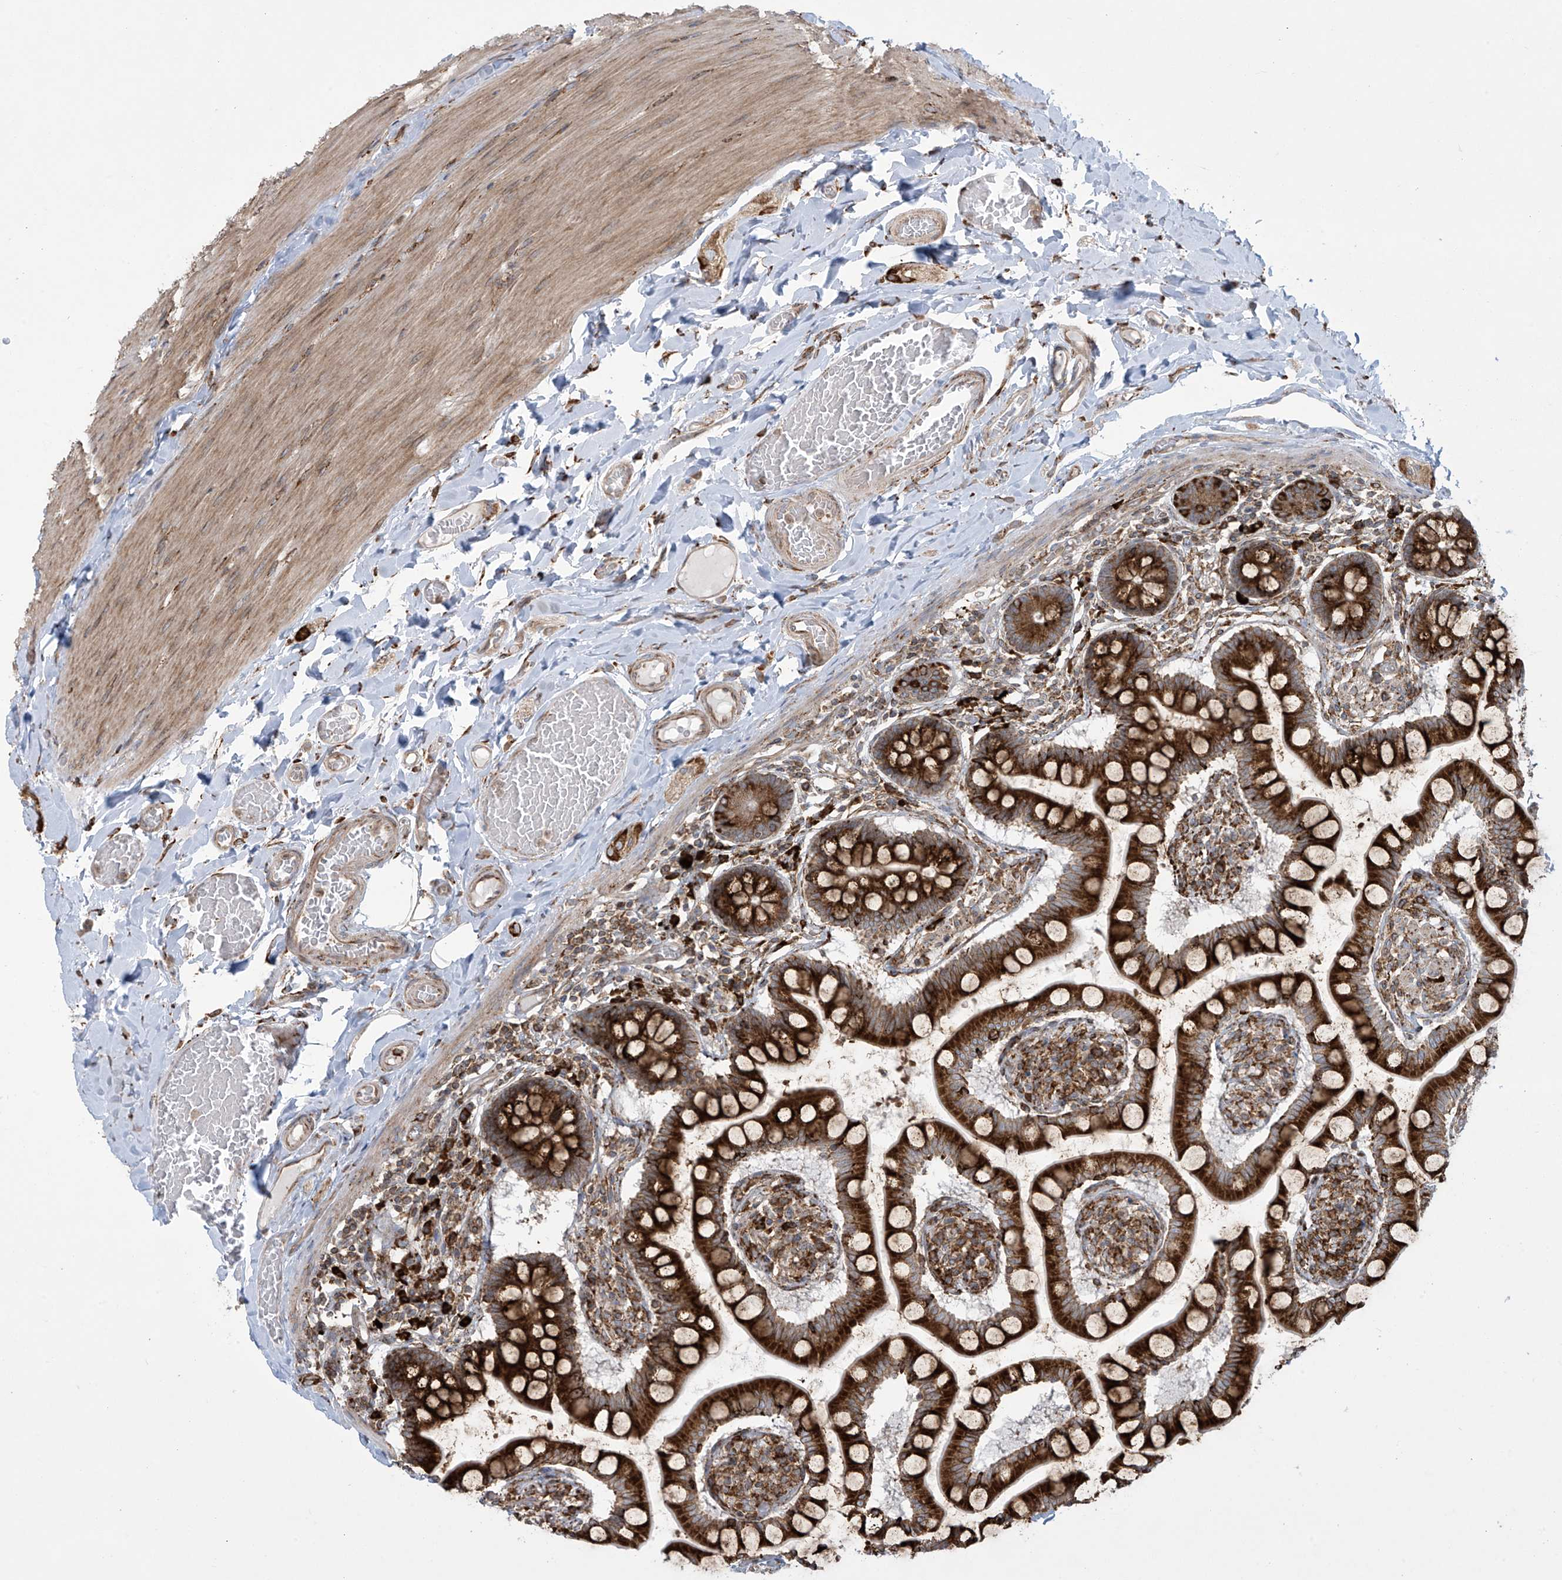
{"staining": {"intensity": "strong", "quantity": ">75%", "location": "cytoplasmic/membranous"}, "tissue": "small intestine", "cell_type": "Glandular cells", "image_type": "normal", "snomed": [{"axis": "morphology", "description": "Normal tissue, NOS"}, {"axis": "topography", "description": "Small intestine"}], "caption": "High-magnification brightfield microscopy of benign small intestine stained with DAB (brown) and counterstained with hematoxylin (blue). glandular cells exhibit strong cytoplasmic/membranous staining is identified in approximately>75% of cells.", "gene": "MX1", "patient": {"sex": "male", "age": 41}}